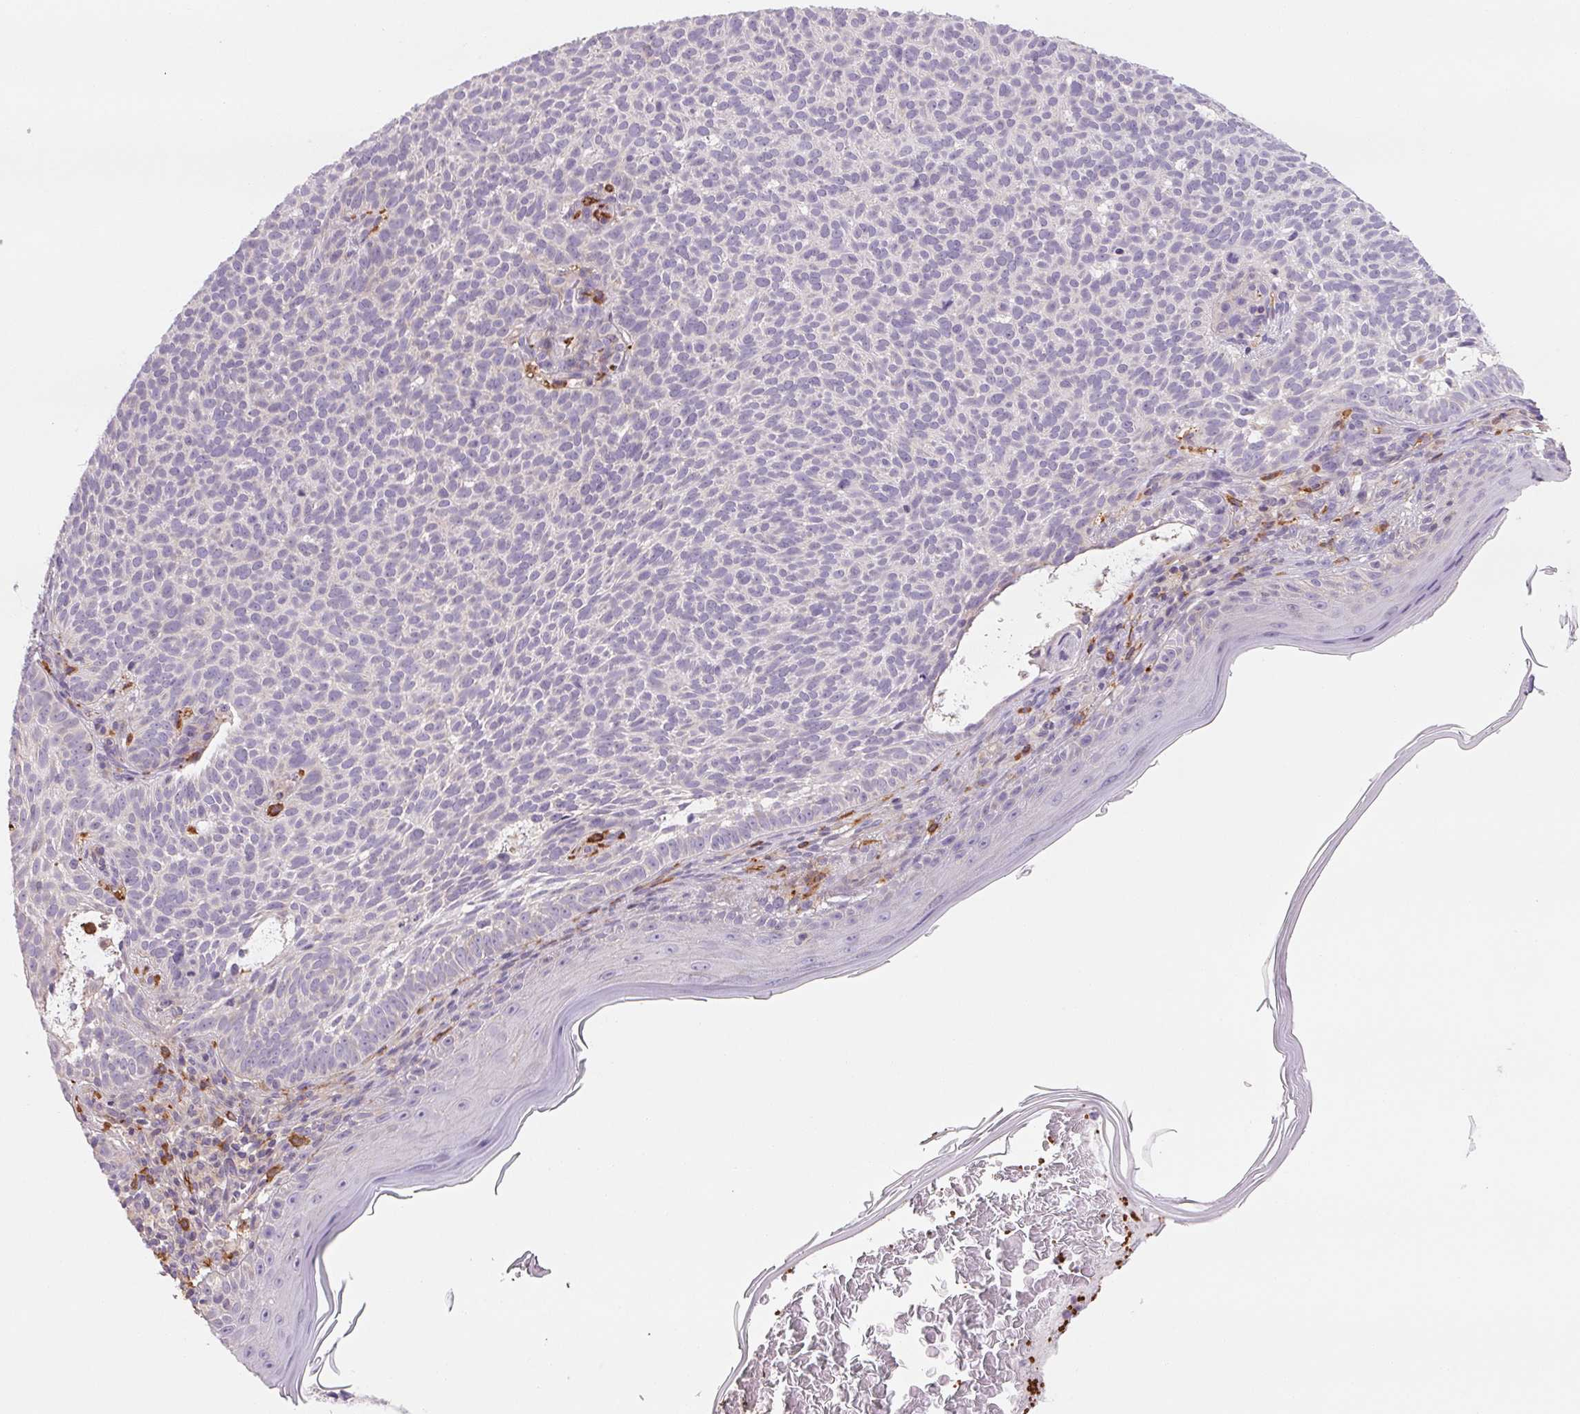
{"staining": {"intensity": "negative", "quantity": "none", "location": "none"}, "tissue": "skin cancer", "cell_type": "Tumor cells", "image_type": "cancer", "snomed": [{"axis": "morphology", "description": "Basal cell carcinoma"}, {"axis": "topography", "description": "Skin"}], "caption": "Tumor cells are negative for protein expression in human skin basal cell carcinoma.", "gene": "ANKRD13B", "patient": {"sex": "male", "age": 78}}